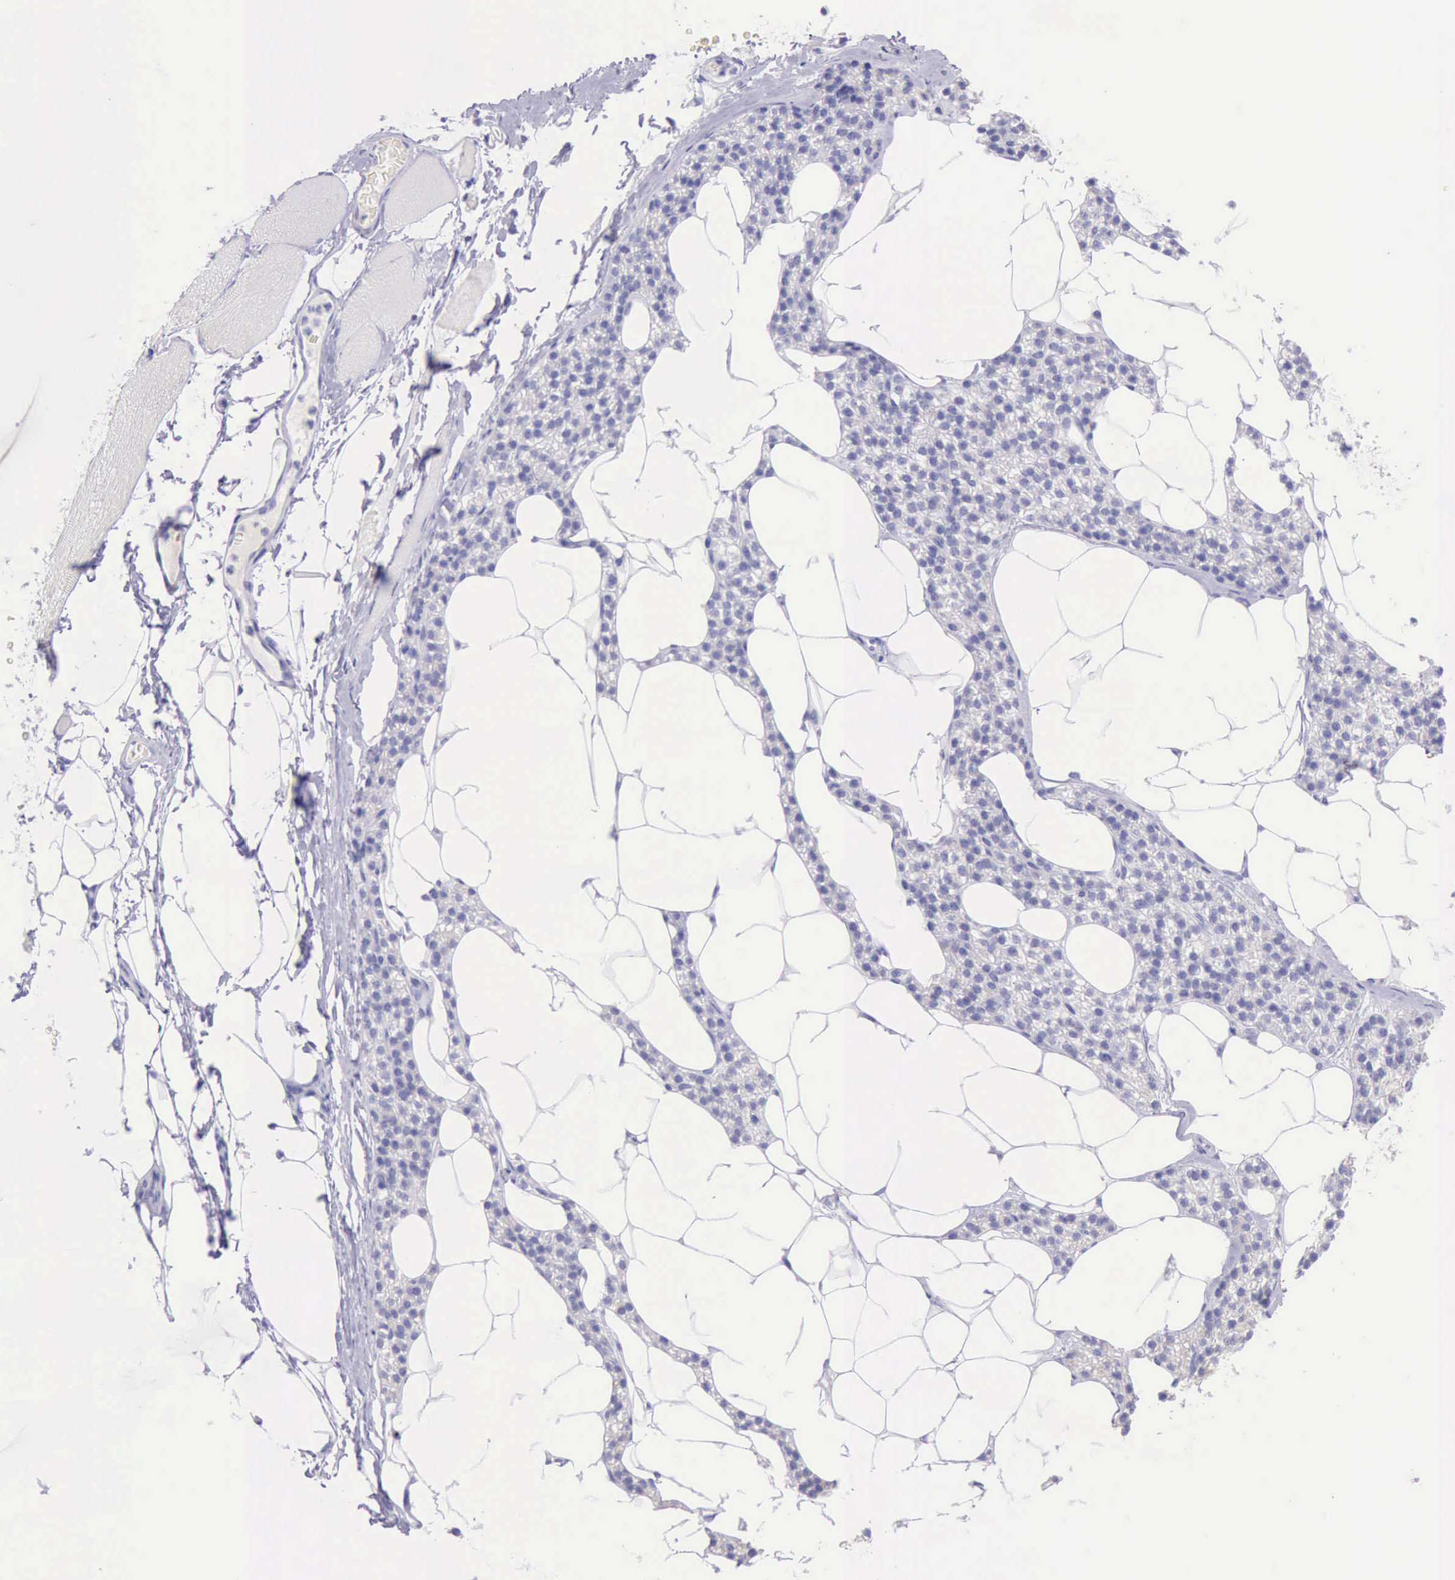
{"staining": {"intensity": "negative", "quantity": "none", "location": "none"}, "tissue": "skeletal muscle", "cell_type": "Myocytes", "image_type": "normal", "snomed": [{"axis": "morphology", "description": "Normal tissue, NOS"}, {"axis": "topography", "description": "Skeletal muscle"}, {"axis": "topography", "description": "Parathyroid gland"}], "caption": "Immunohistochemical staining of benign human skeletal muscle displays no significant expression in myocytes.", "gene": "KRT8", "patient": {"sex": "female", "age": 37}}